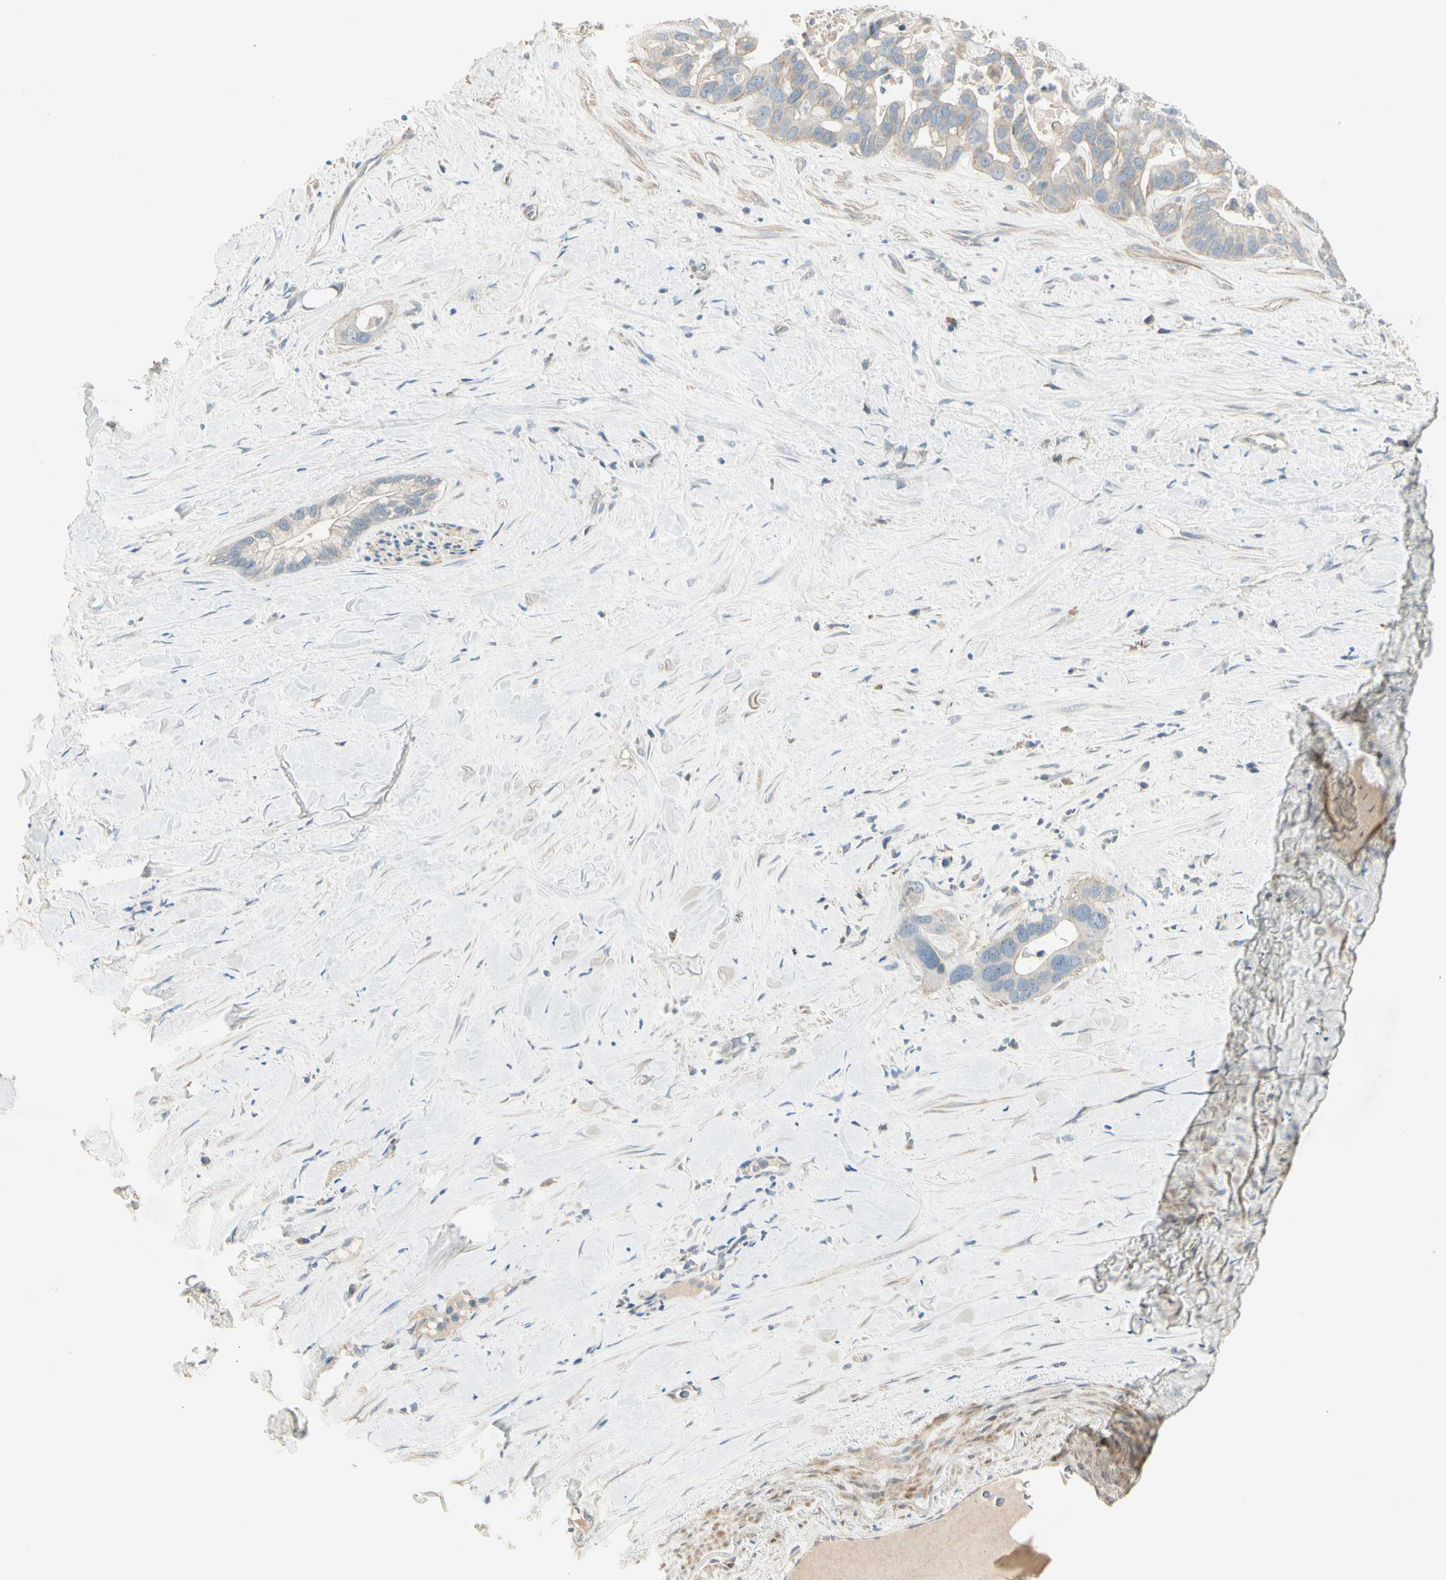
{"staining": {"intensity": "weak", "quantity": "<25%", "location": "cytoplasmic/membranous"}, "tissue": "liver cancer", "cell_type": "Tumor cells", "image_type": "cancer", "snomed": [{"axis": "morphology", "description": "Cholangiocarcinoma"}, {"axis": "topography", "description": "Liver"}], "caption": "There is no significant positivity in tumor cells of liver cholangiocarcinoma.", "gene": "ADGRA3", "patient": {"sex": "female", "age": 65}}